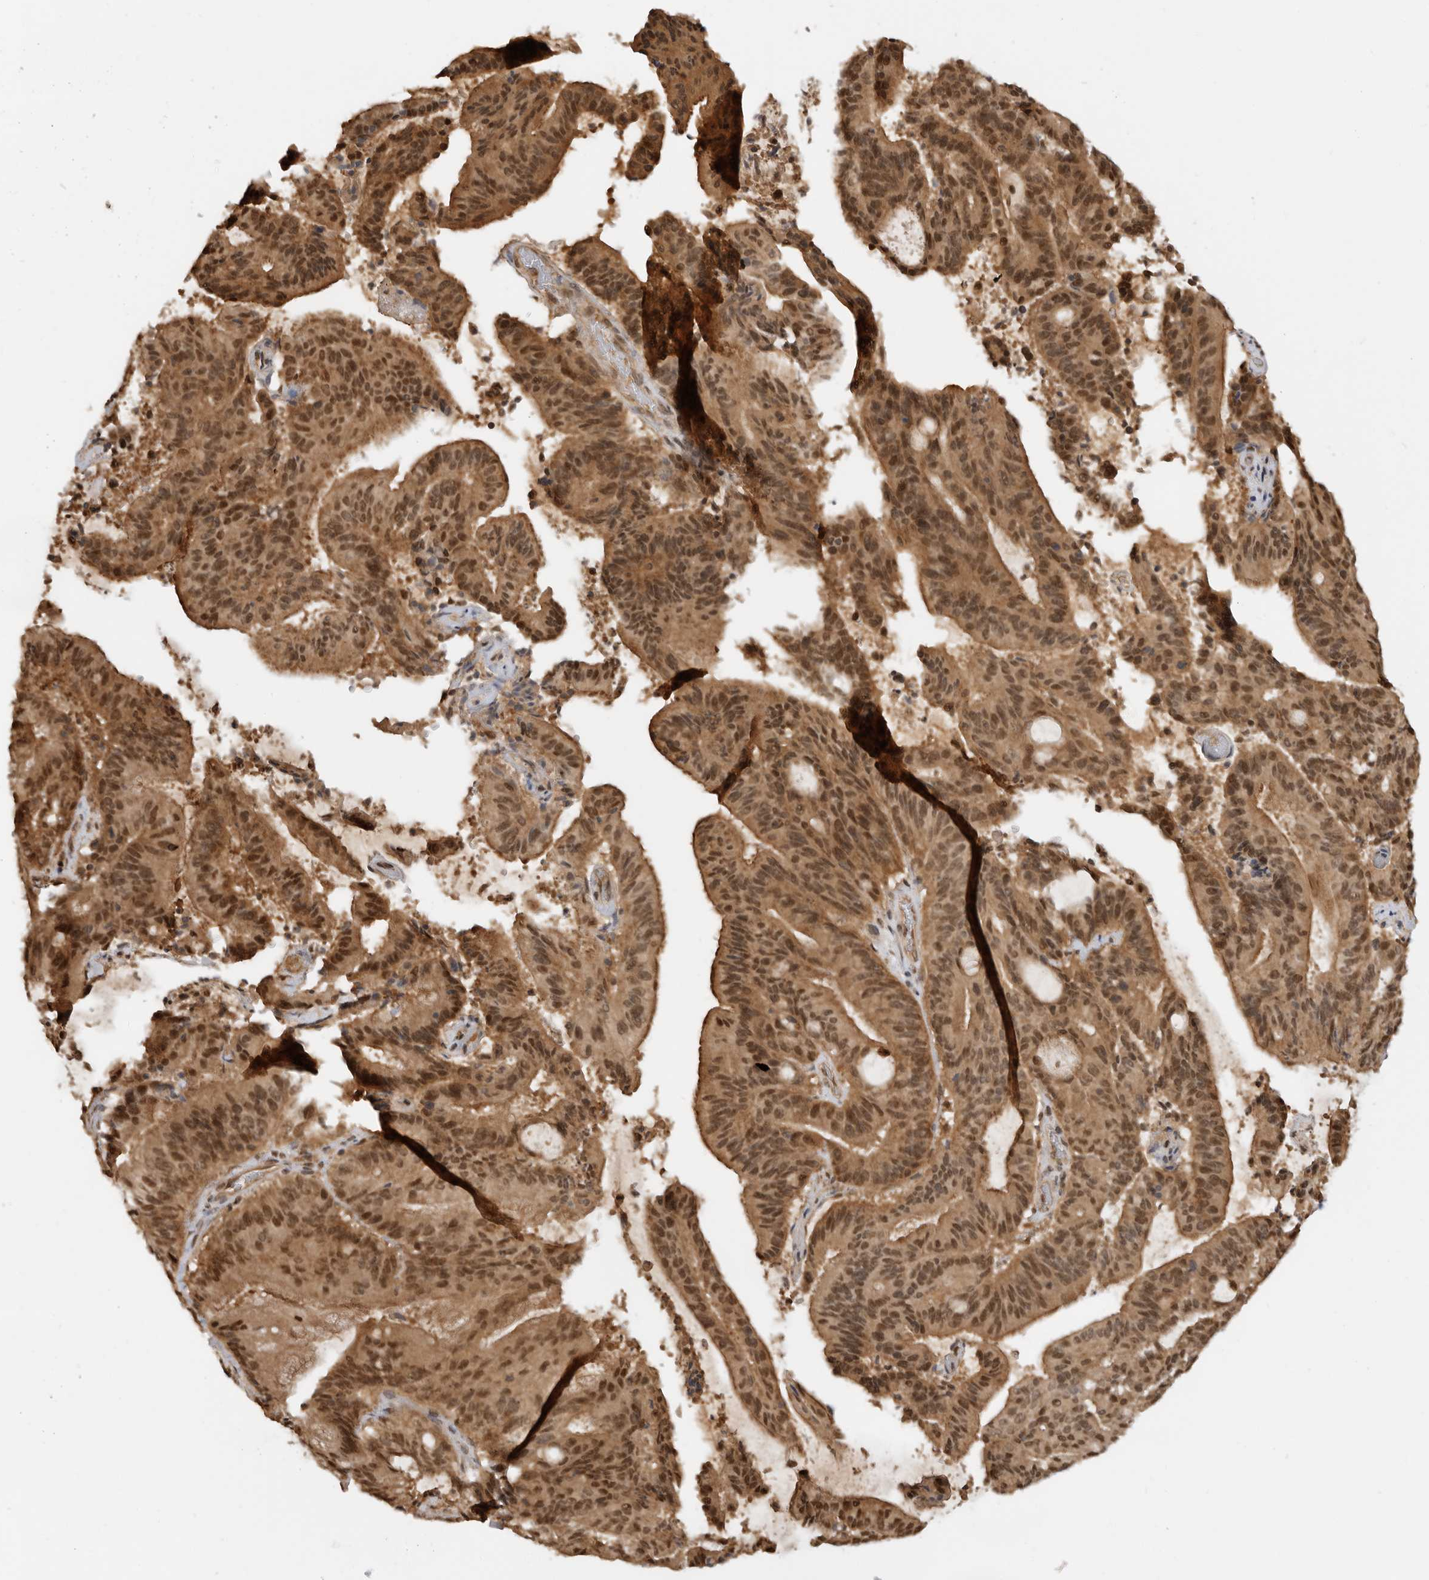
{"staining": {"intensity": "moderate", "quantity": ">75%", "location": "cytoplasmic/membranous,nuclear"}, "tissue": "liver cancer", "cell_type": "Tumor cells", "image_type": "cancer", "snomed": [{"axis": "morphology", "description": "Normal tissue, NOS"}, {"axis": "morphology", "description": "Cholangiocarcinoma"}, {"axis": "topography", "description": "Liver"}, {"axis": "topography", "description": "Peripheral nerve tissue"}], "caption": "The photomicrograph demonstrates immunohistochemical staining of liver cancer (cholangiocarcinoma). There is moderate cytoplasmic/membranous and nuclear positivity is present in approximately >75% of tumor cells.", "gene": "ADPRS", "patient": {"sex": "female", "age": 73}}